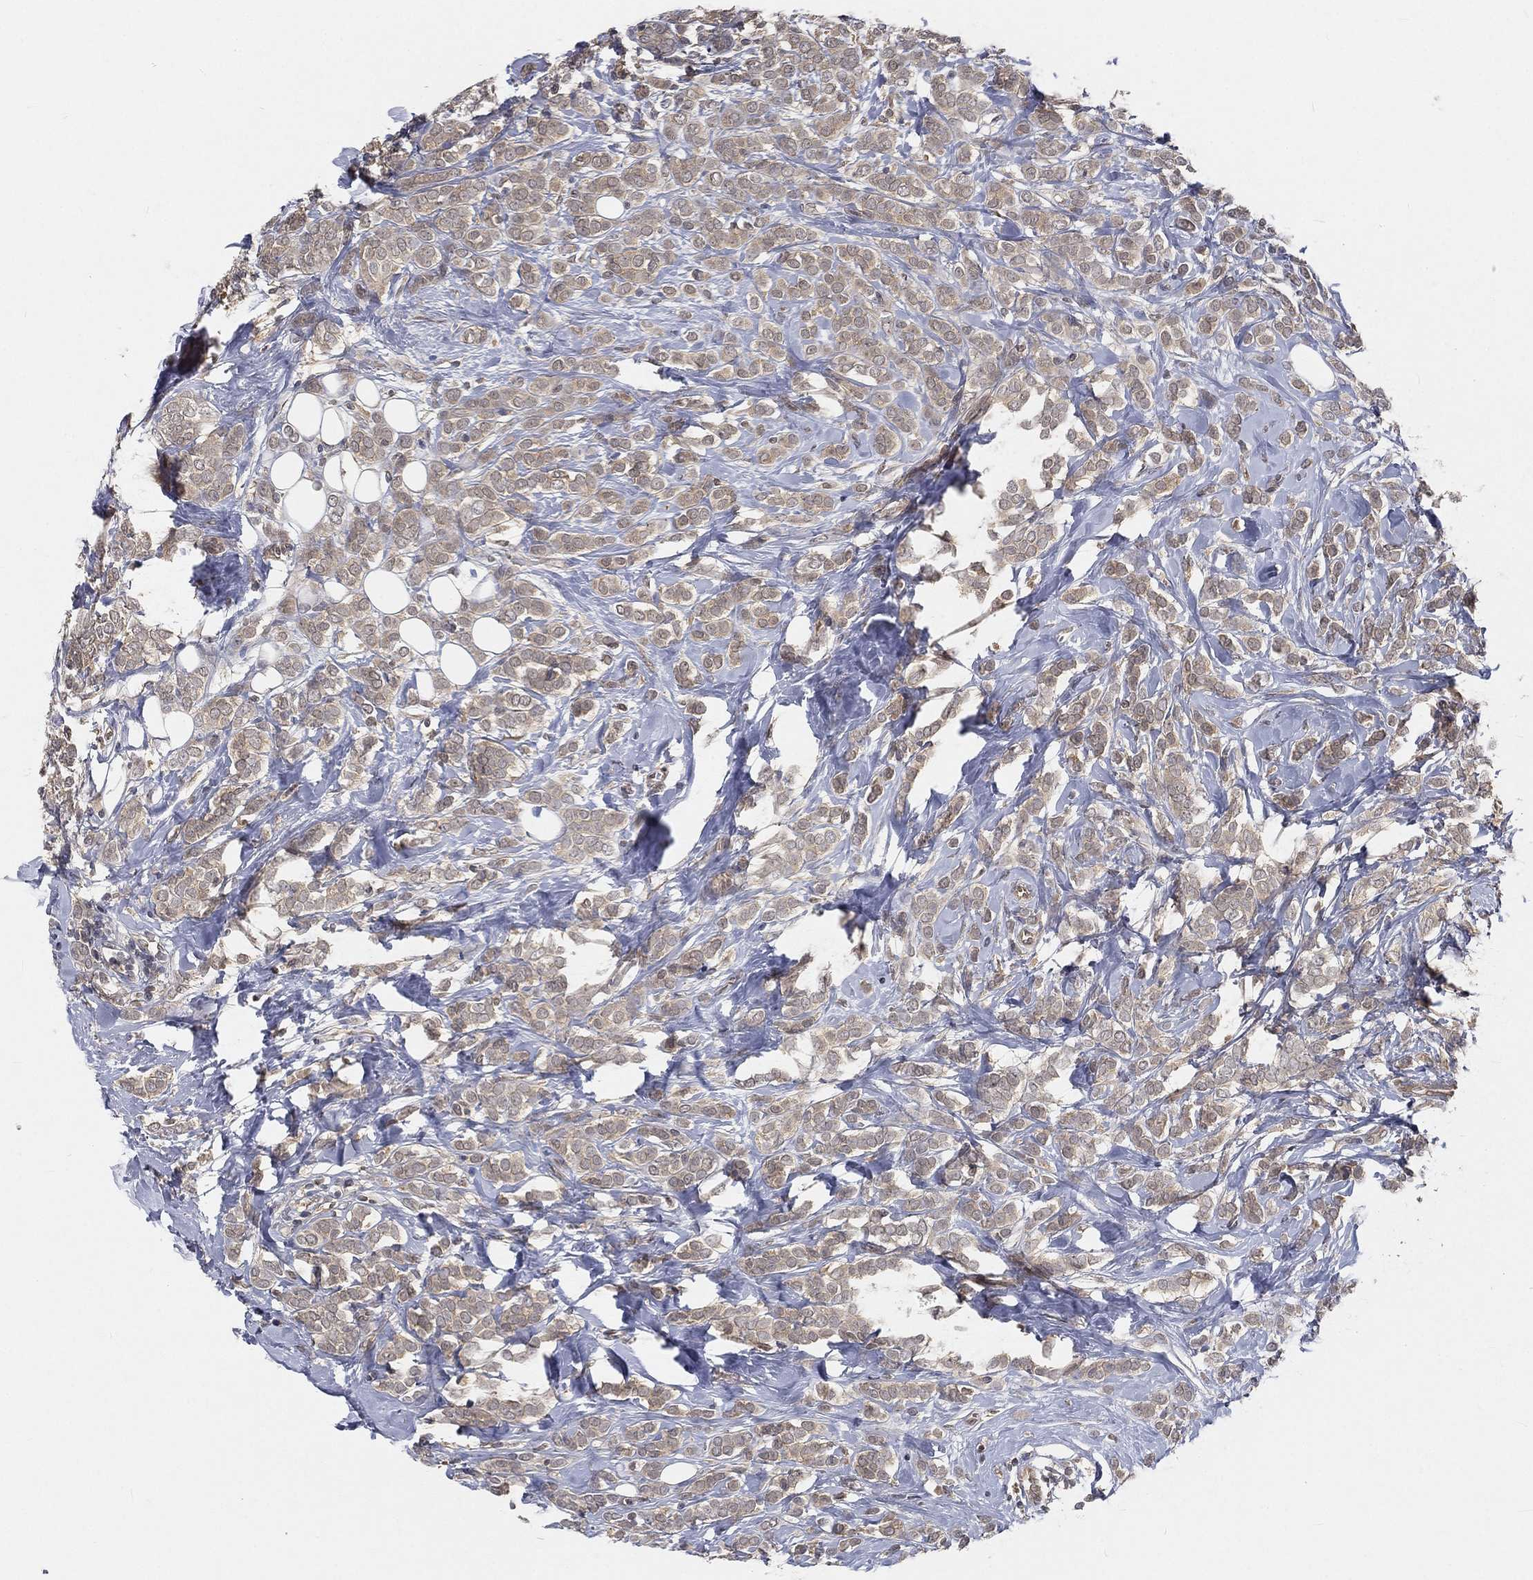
{"staining": {"intensity": "negative", "quantity": "none", "location": "none"}, "tissue": "breast cancer", "cell_type": "Tumor cells", "image_type": "cancer", "snomed": [{"axis": "morphology", "description": "Lobular carcinoma"}, {"axis": "topography", "description": "Breast"}], "caption": "An image of breast lobular carcinoma stained for a protein exhibits no brown staining in tumor cells. (Immunohistochemistry, brightfield microscopy, high magnification).", "gene": "MAPK1", "patient": {"sex": "female", "age": 49}}